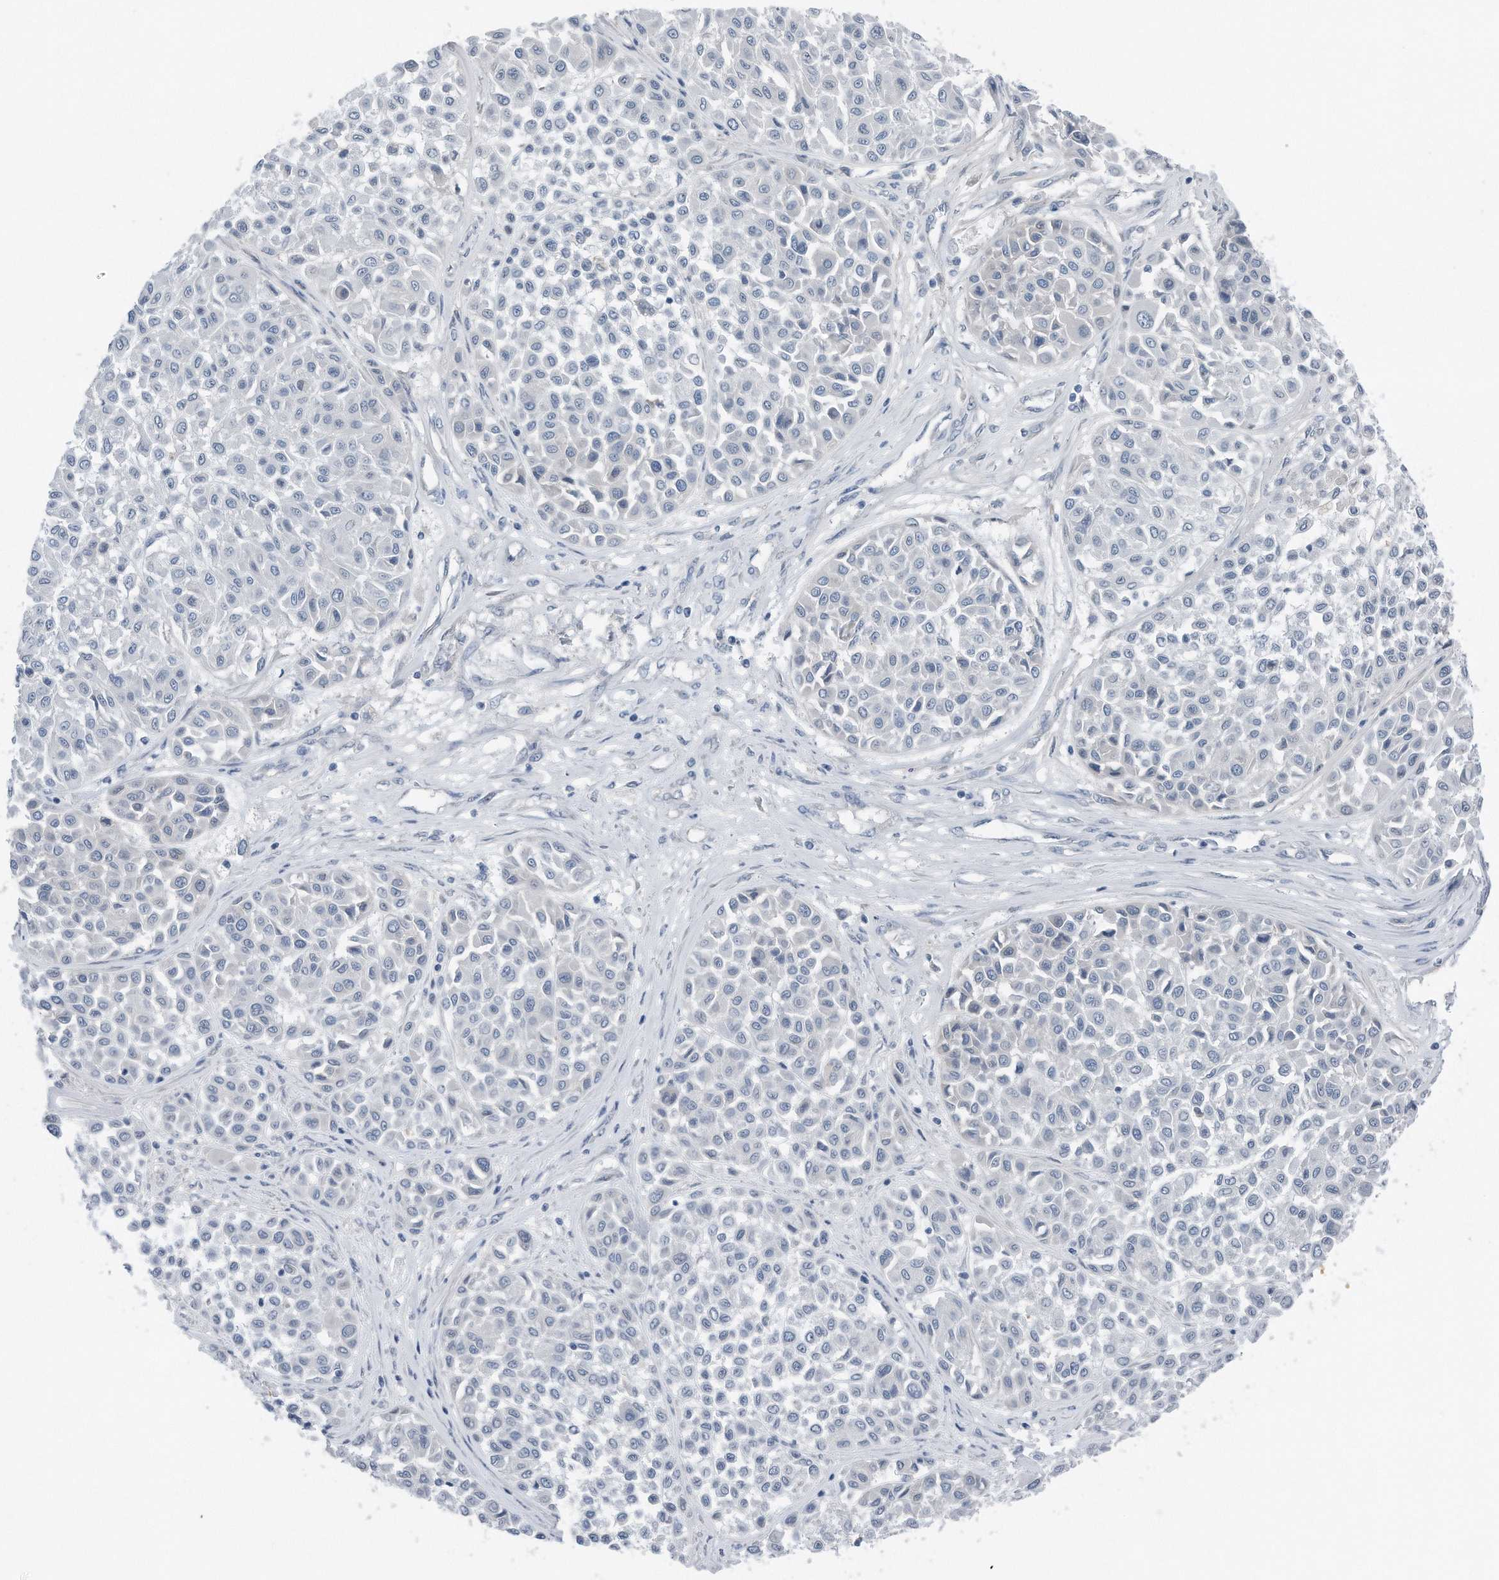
{"staining": {"intensity": "negative", "quantity": "none", "location": "none"}, "tissue": "melanoma", "cell_type": "Tumor cells", "image_type": "cancer", "snomed": [{"axis": "morphology", "description": "Malignant melanoma, Metastatic site"}, {"axis": "topography", "description": "Soft tissue"}], "caption": "Tumor cells show no significant protein staining in malignant melanoma (metastatic site).", "gene": "YRDC", "patient": {"sex": "male", "age": 41}}